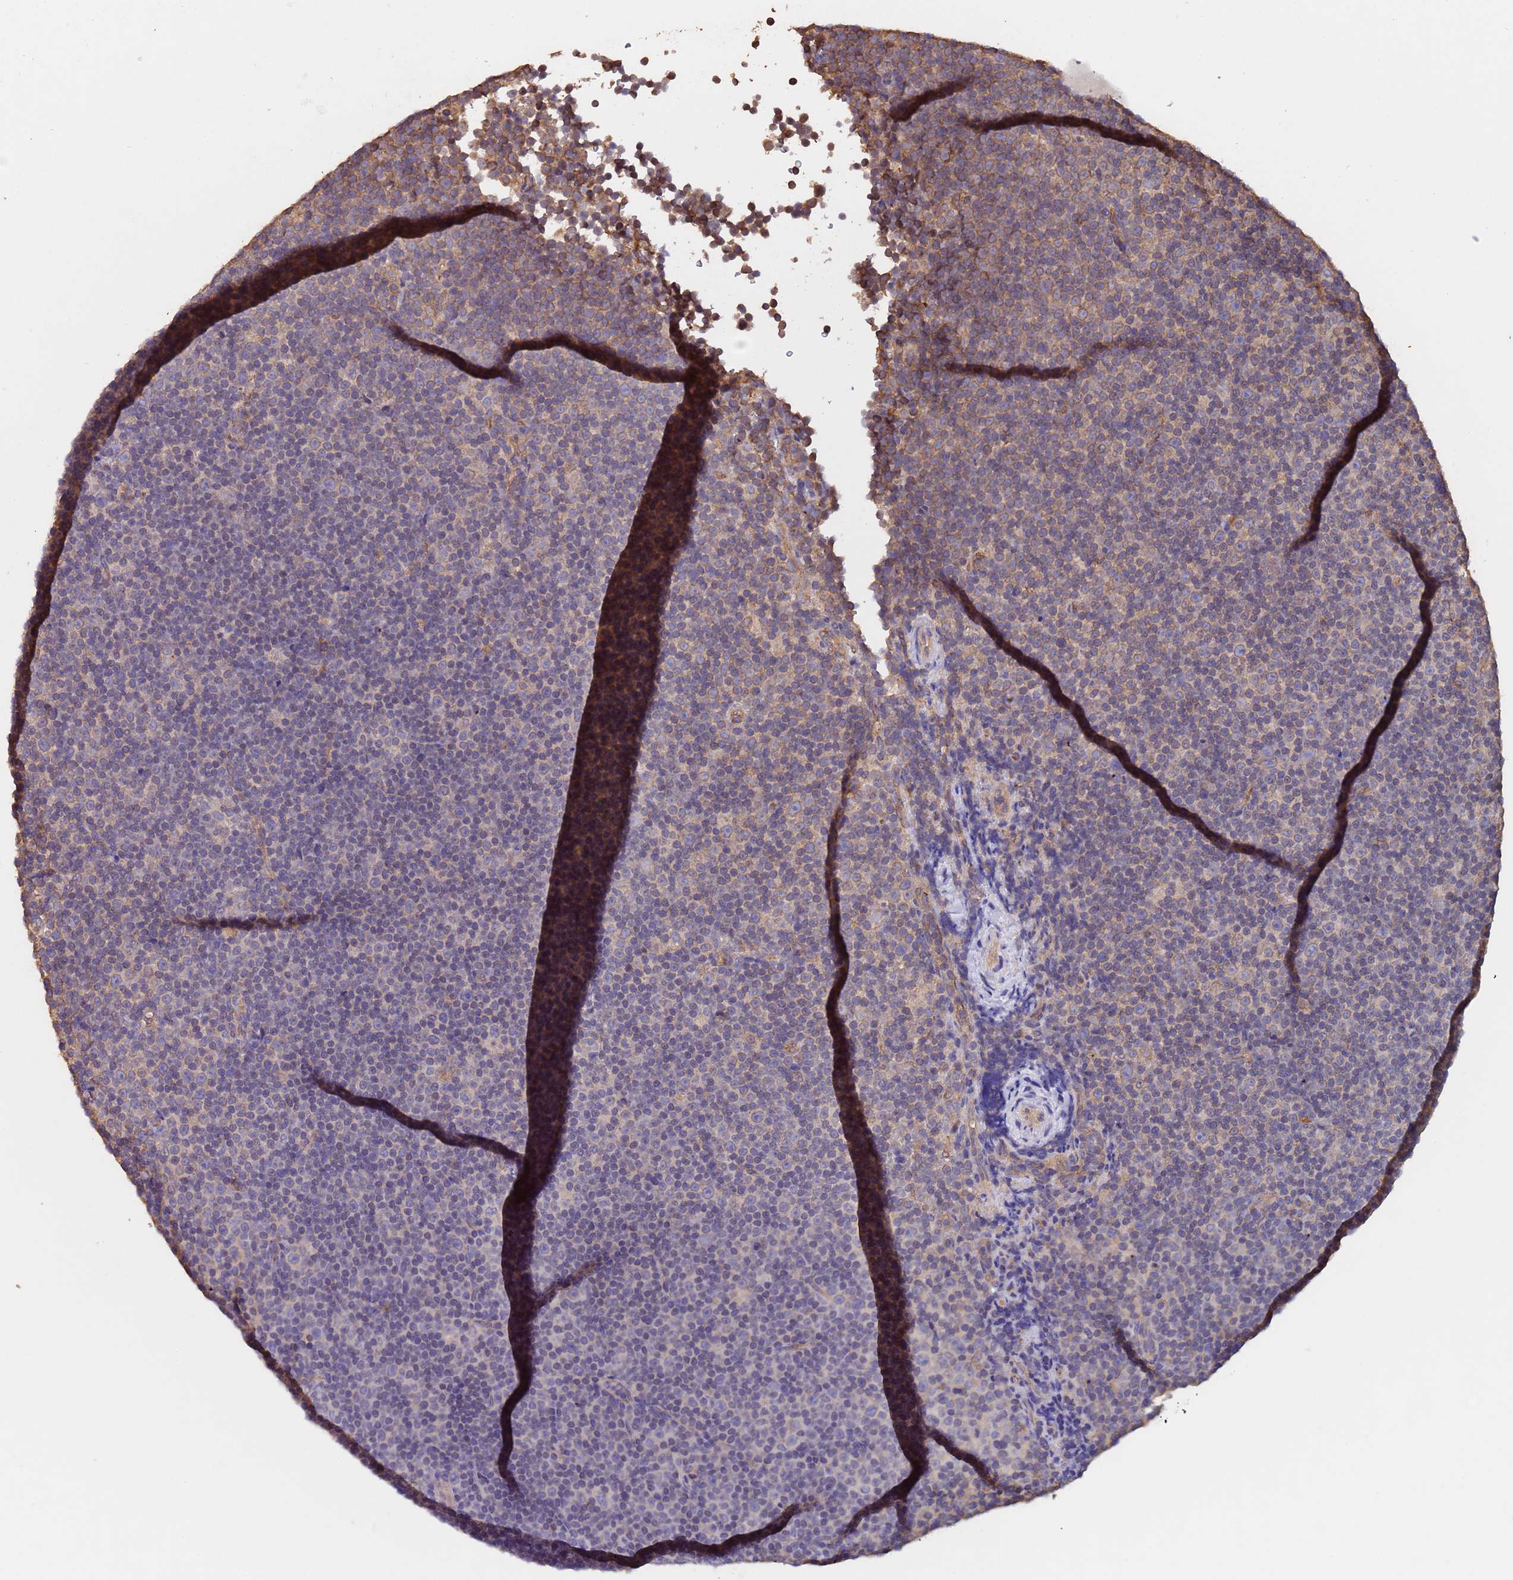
{"staining": {"intensity": "weak", "quantity": "<25%", "location": "cytoplasmic/membranous"}, "tissue": "lymphoma", "cell_type": "Tumor cells", "image_type": "cancer", "snomed": [{"axis": "morphology", "description": "Malignant lymphoma, non-Hodgkin's type, Low grade"}, {"axis": "topography", "description": "Lymph node"}], "caption": "This is an immunohistochemistry (IHC) photomicrograph of lymphoma. There is no expression in tumor cells.", "gene": "MTX3", "patient": {"sex": "female", "age": 67}}